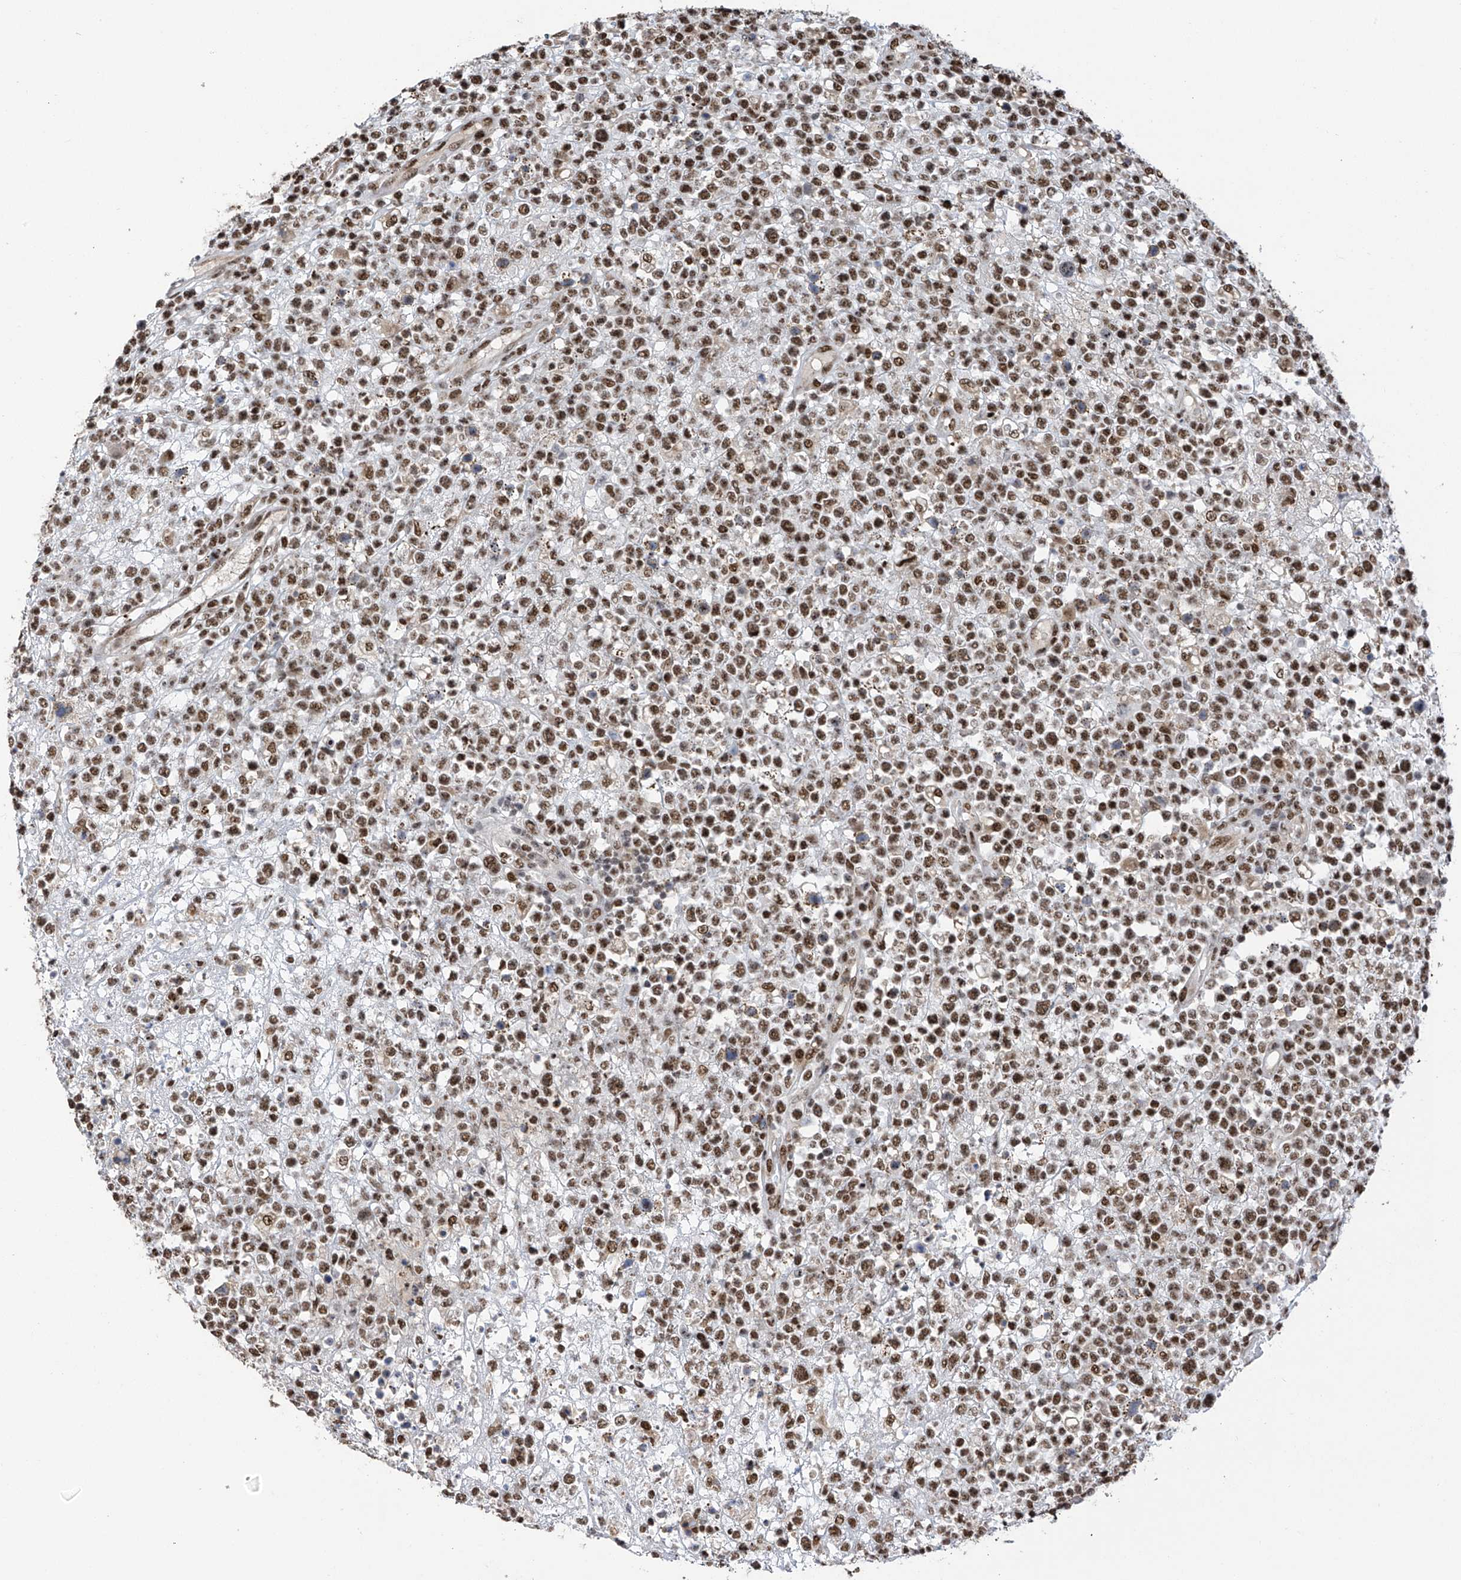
{"staining": {"intensity": "moderate", "quantity": ">75%", "location": "nuclear"}, "tissue": "lymphoma", "cell_type": "Tumor cells", "image_type": "cancer", "snomed": [{"axis": "morphology", "description": "Malignant lymphoma, non-Hodgkin's type, High grade"}, {"axis": "topography", "description": "Colon"}], "caption": "Human malignant lymphoma, non-Hodgkin's type (high-grade) stained with a brown dye displays moderate nuclear positive staining in about >75% of tumor cells.", "gene": "APLF", "patient": {"sex": "female", "age": 53}}